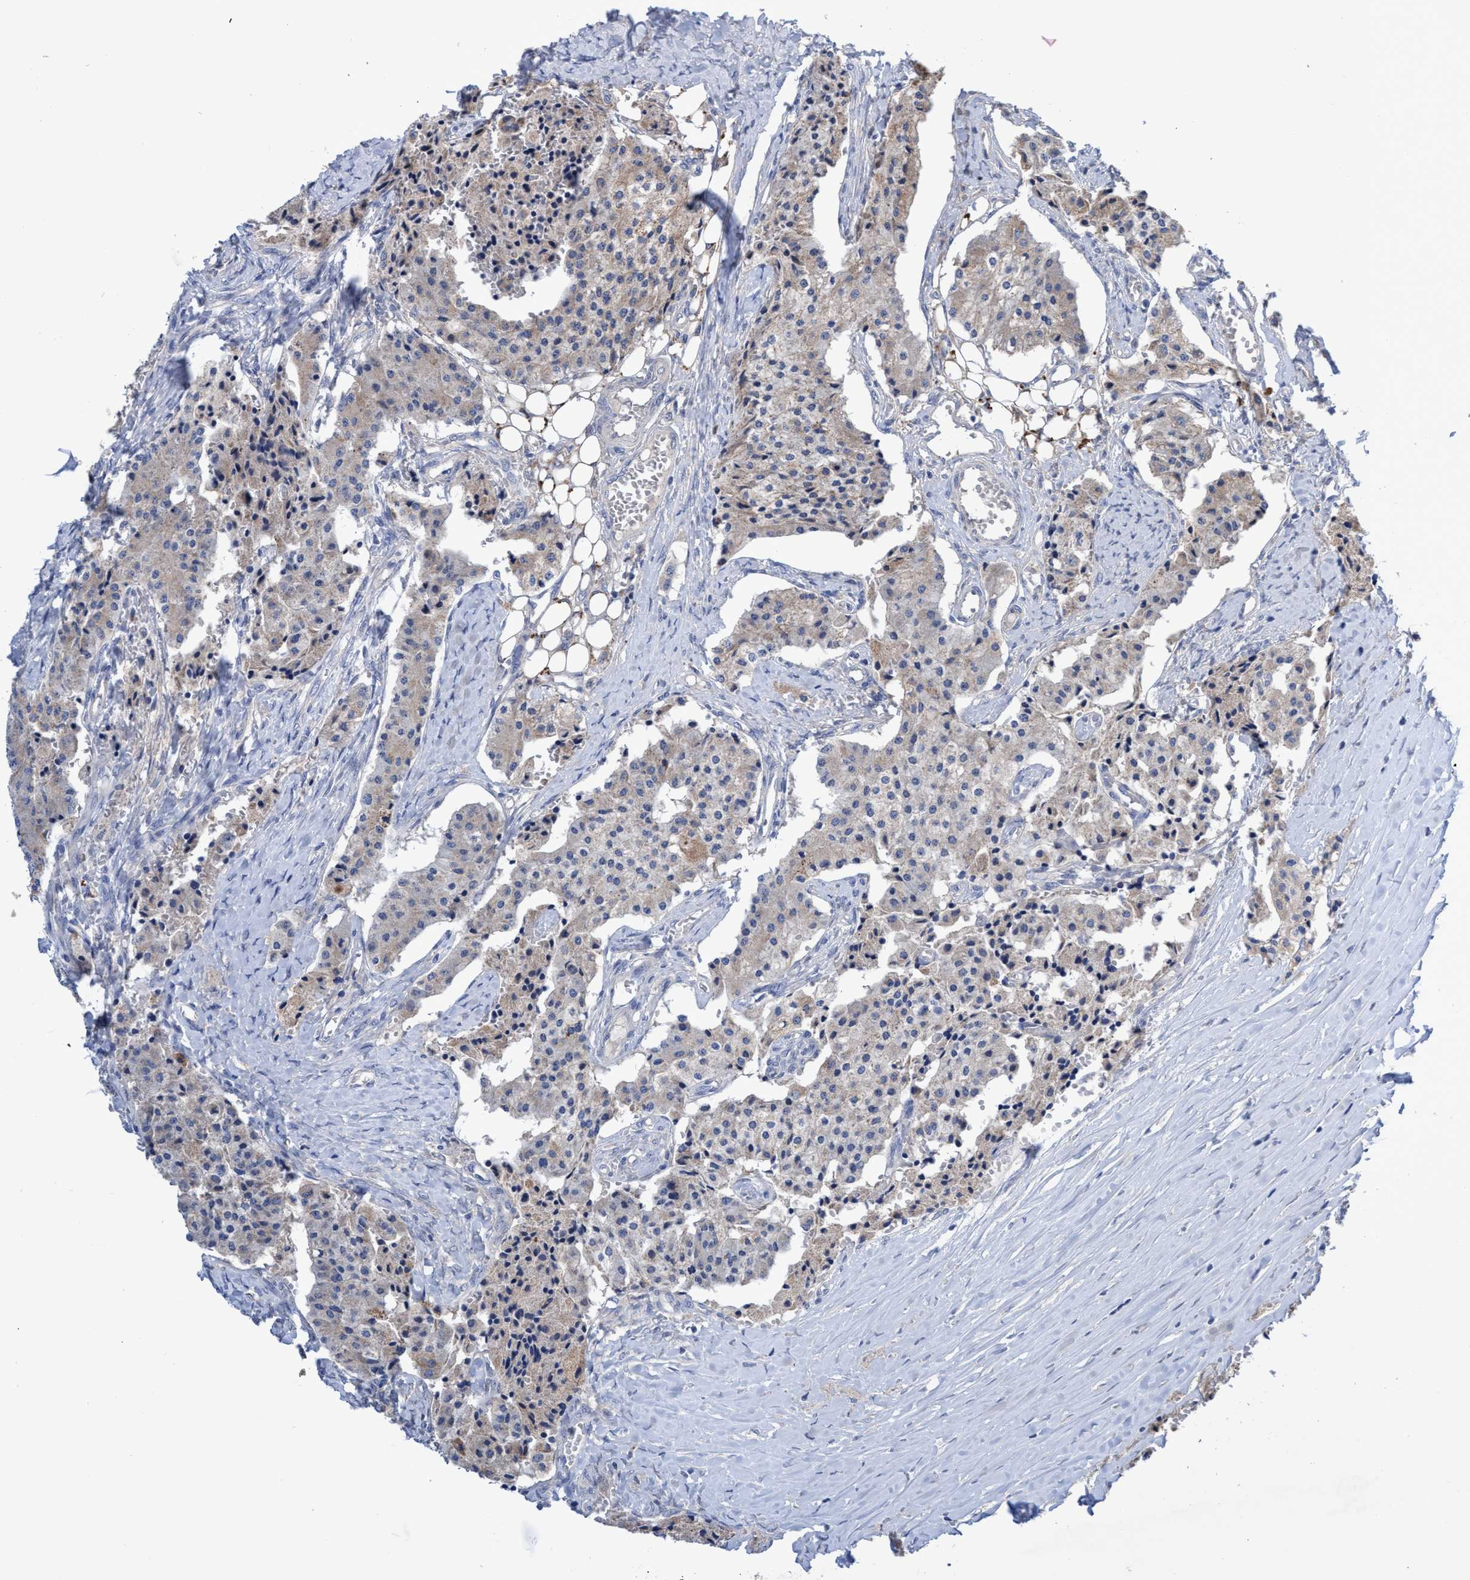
{"staining": {"intensity": "weak", "quantity": "25%-75%", "location": "cytoplasmic/membranous"}, "tissue": "carcinoid", "cell_type": "Tumor cells", "image_type": "cancer", "snomed": [{"axis": "morphology", "description": "Carcinoid, malignant, NOS"}, {"axis": "topography", "description": "Colon"}], "caption": "Immunohistochemistry (IHC) photomicrograph of malignant carcinoid stained for a protein (brown), which displays low levels of weak cytoplasmic/membranous staining in about 25%-75% of tumor cells.", "gene": "SVEP1", "patient": {"sex": "female", "age": 52}}